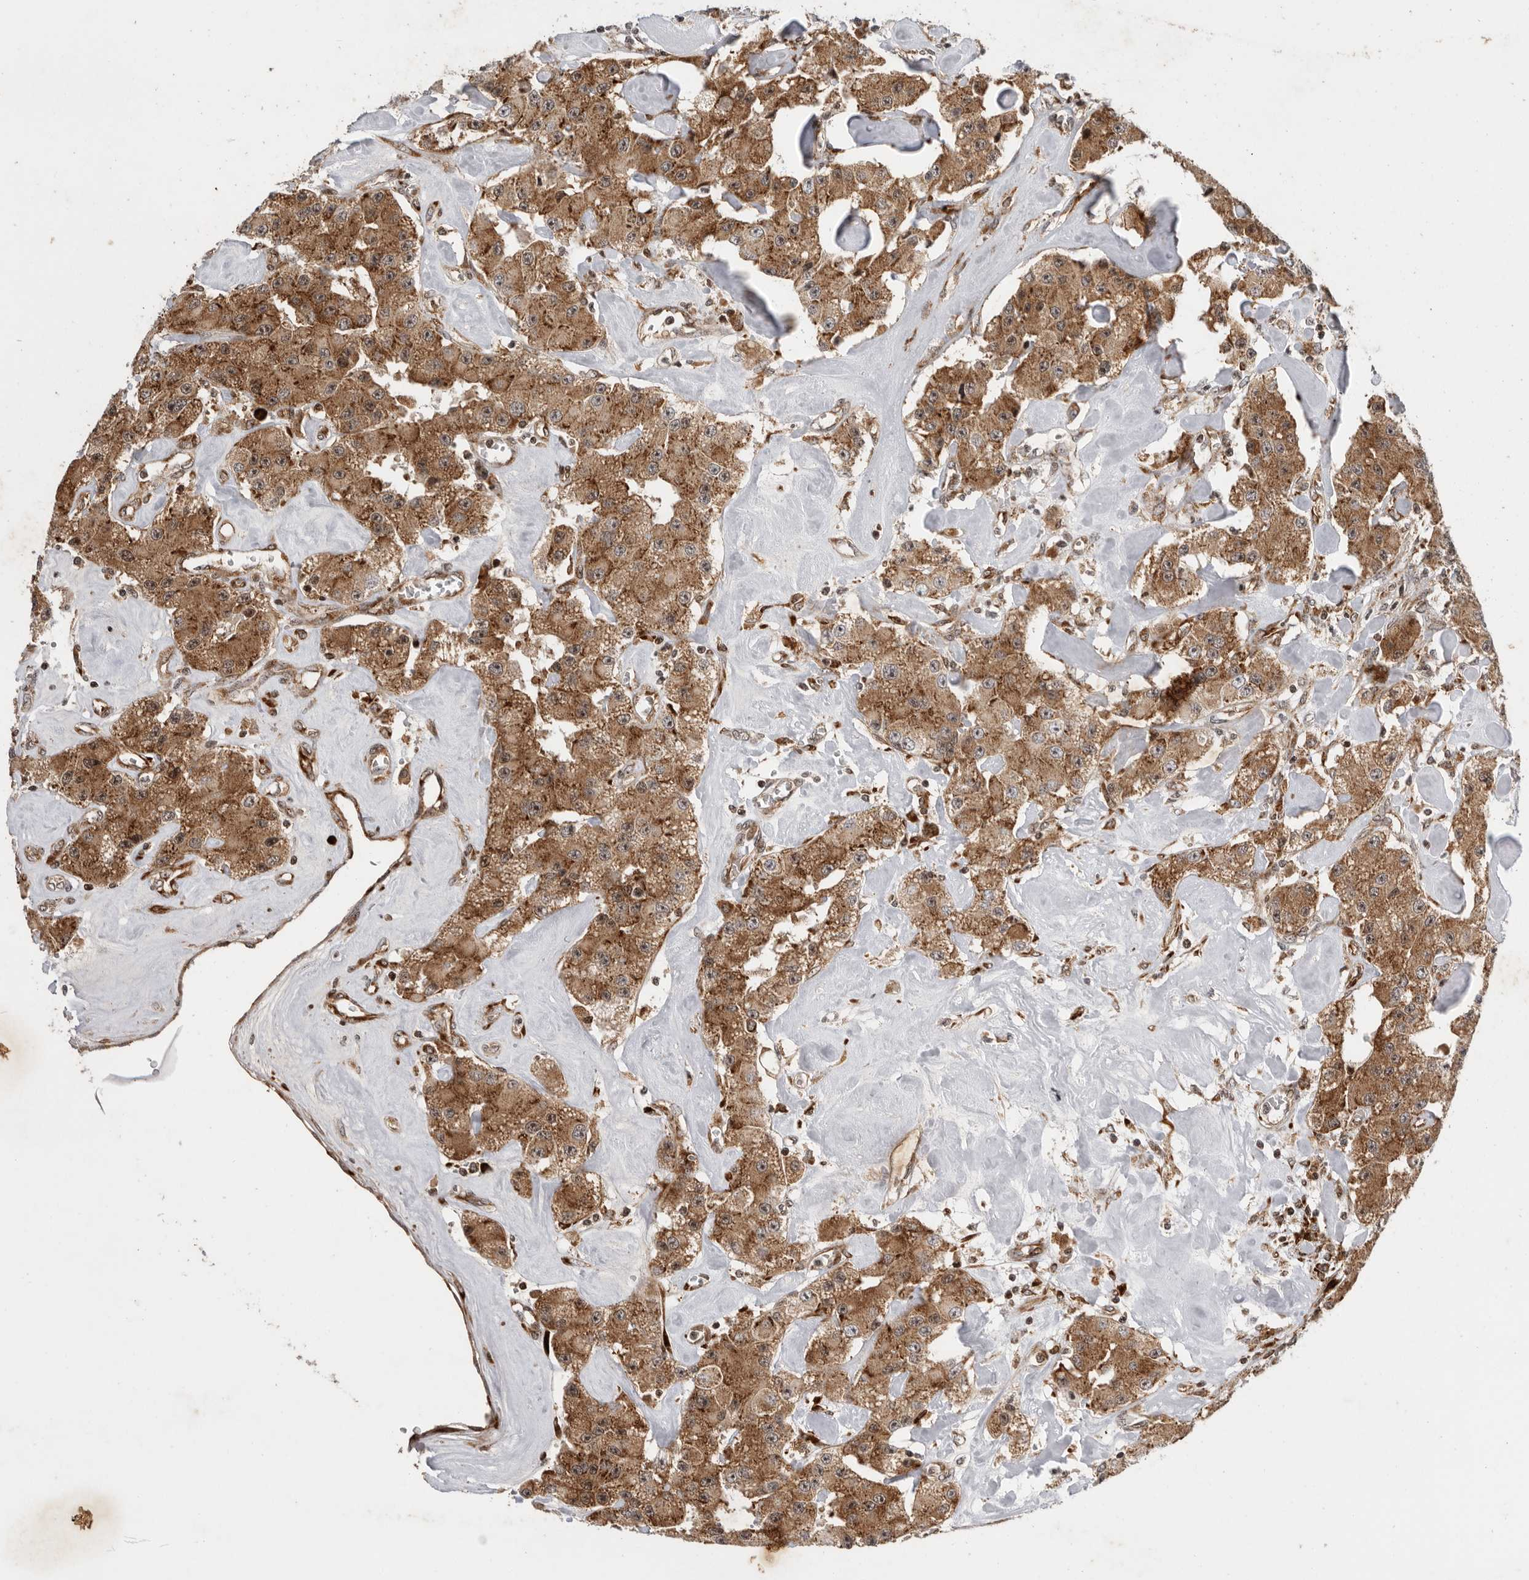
{"staining": {"intensity": "moderate", "quantity": ">75%", "location": "cytoplasmic/membranous"}, "tissue": "carcinoid", "cell_type": "Tumor cells", "image_type": "cancer", "snomed": [{"axis": "morphology", "description": "Carcinoid, malignant, NOS"}, {"axis": "topography", "description": "Pancreas"}], "caption": "Human carcinoid (malignant) stained with a brown dye exhibits moderate cytoplasmic/membranous positive expression in about >75% of tumor cells.", "gene": "FZD3", "patient": {"sex": "male", "age": 41}}